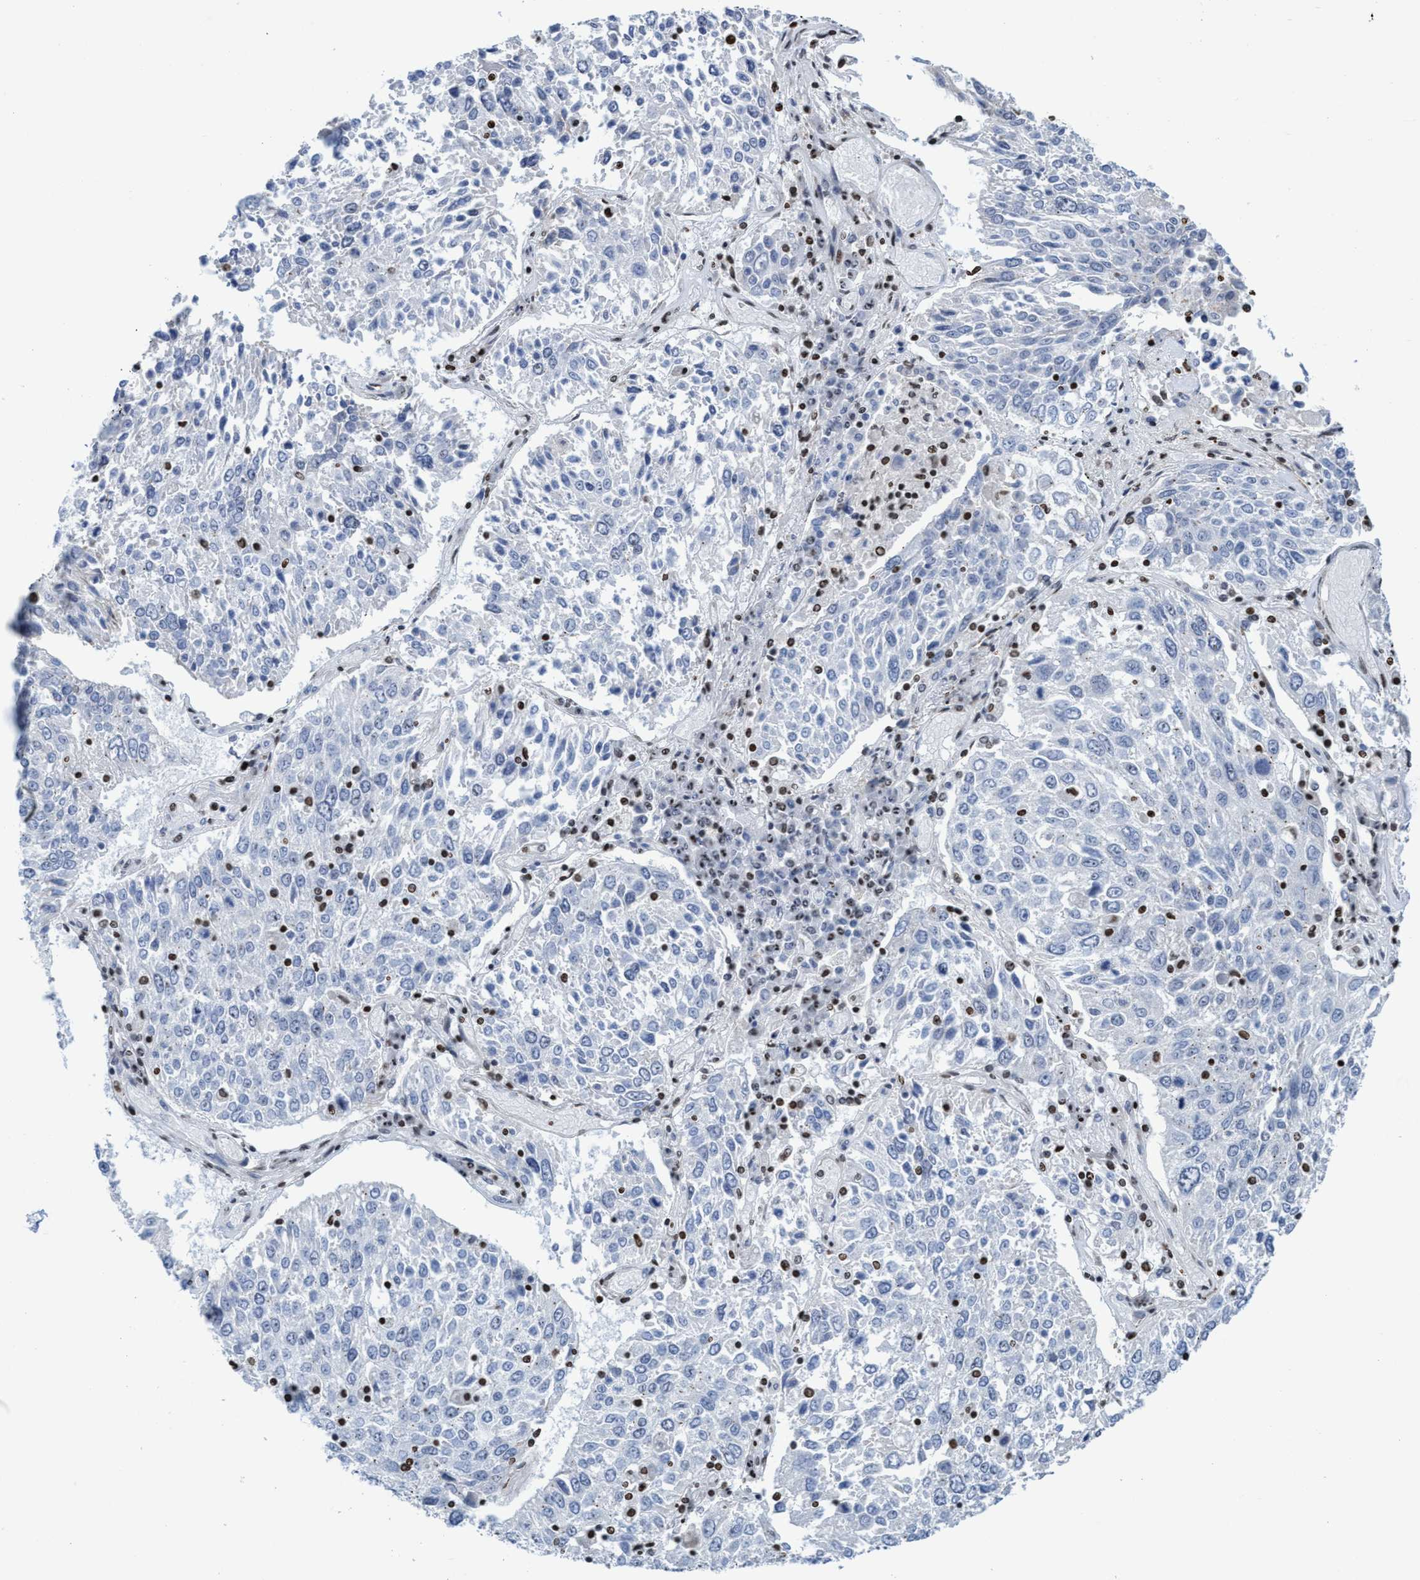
{"staining": {"intensity": "negative", "quantity": "none", "location": "none"}, "tissue": "lung cancer", "cell_type": "Tumor cells", "image_type": "cancer", "snomed": [{"axis": "morphology", "description": "Squamous cell carcinoma, NOS"}, {"axis": "topography", "description": "Lung"}], "caption": "An image of lung cancer (squamous cell carcinoma) stained for a protein exhibits no brown staining in tumor cells.", "gene": "CBX2", "patient": {"sex": "male", "age": 65}}